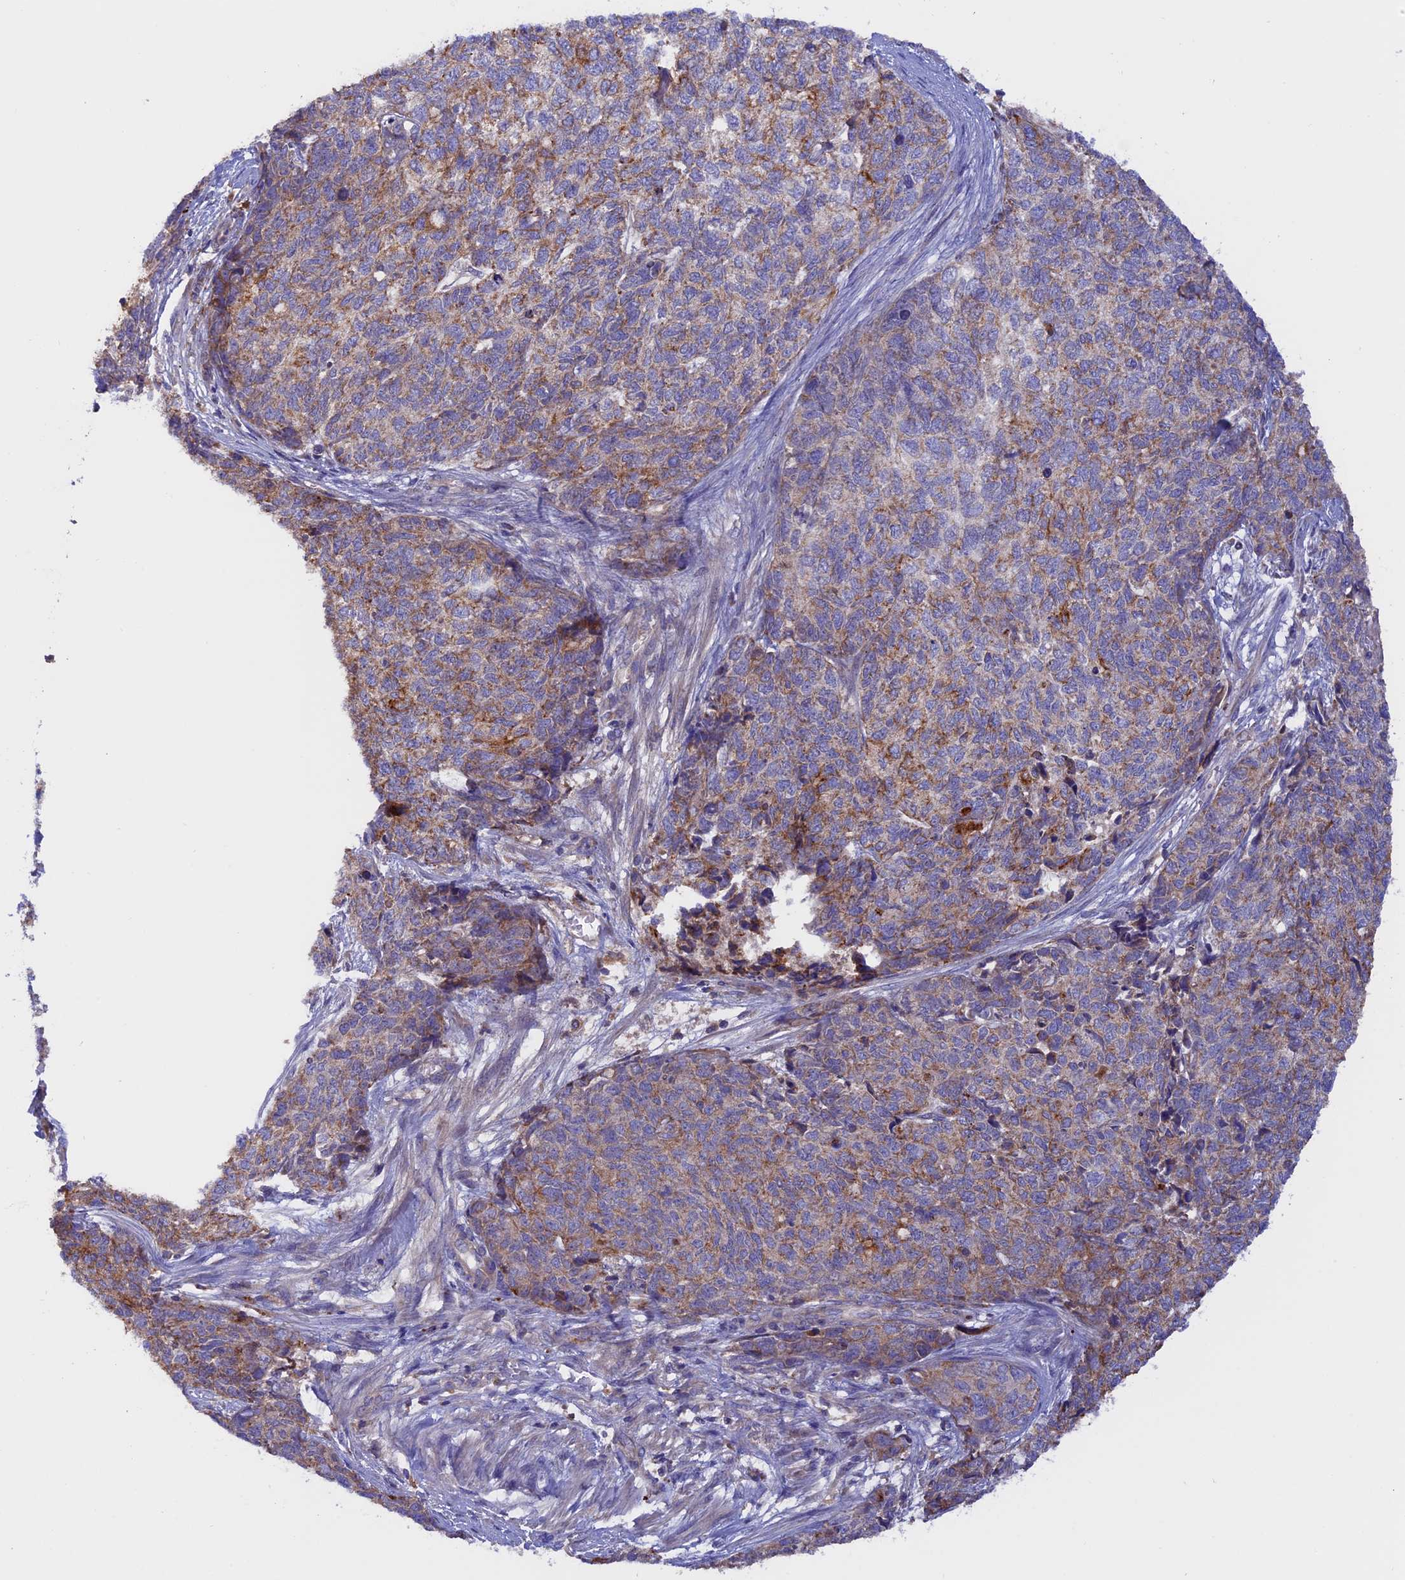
{"staining": {"intensity": "moderate", "quantity": "<25%", "location": "cytoplasmic/membranous"}, "tissue": "cervical cancer", "cell_type": "Tumor cells", "image_type": "cancer", "snomed": [{"axis": "morphology", "description": "Squamous cell carcinoma, NOS"}, {"axis": "topography", "description": "Cervix"}], "caption": "Human cervical cancer (squamous cell carcinoma) stained with a protein marker shows moderate staining in tumor cells.", "gene": "PTPN9", "patient": {"sex": "female", "age": 63}}